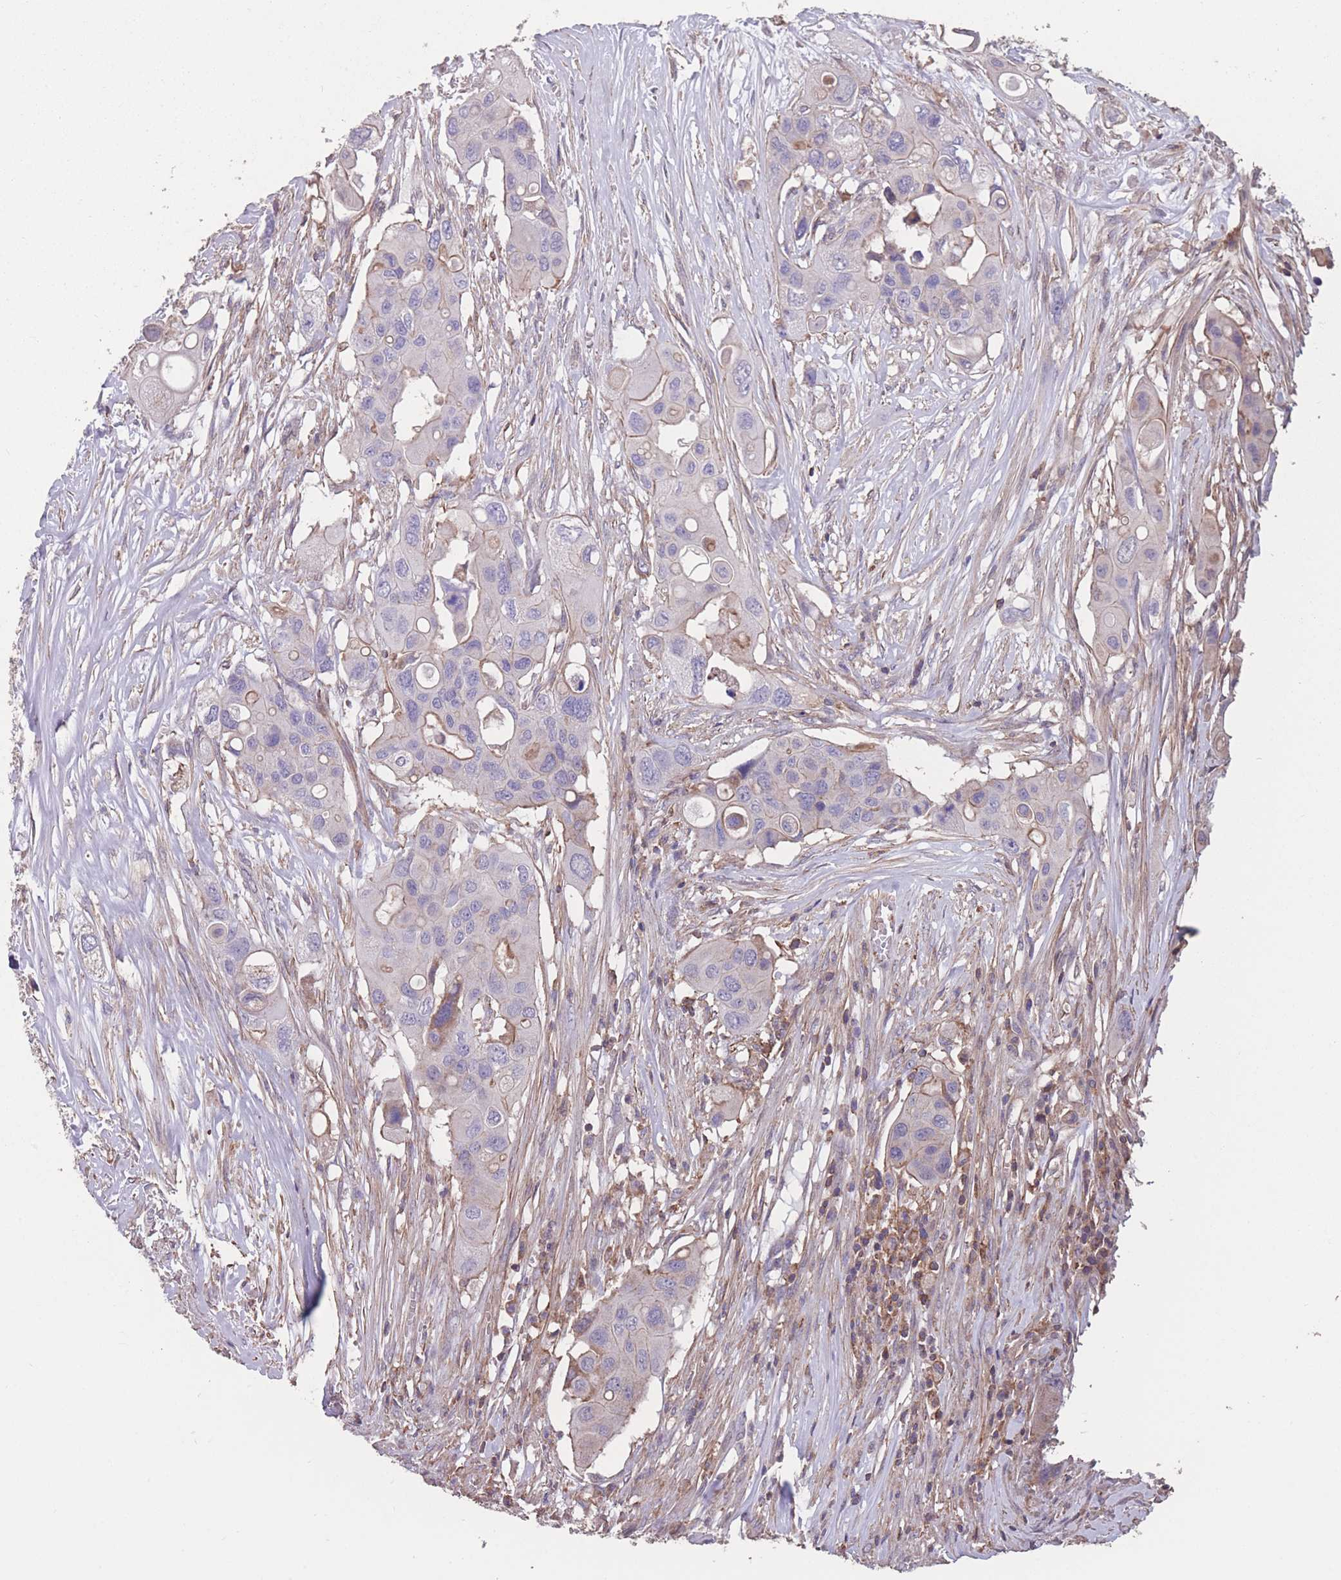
{"staining": {"intensity": "negative", "quantity": "none", "location": "none"}, "tissue": "colorectal cancer", "cell_type": "Tumor cells", "image_type": "cancer", "snomed": [{"axis": "morphology", "description": "Adenocarcinoma, NOS"}, {"axis": "topography", "description": "Colon"}], "caption": "Tumor cells show no significant positivity in colorectal cancer.", "gene": "NUDT21", "patient": {"sex": "male", "age": 77}}